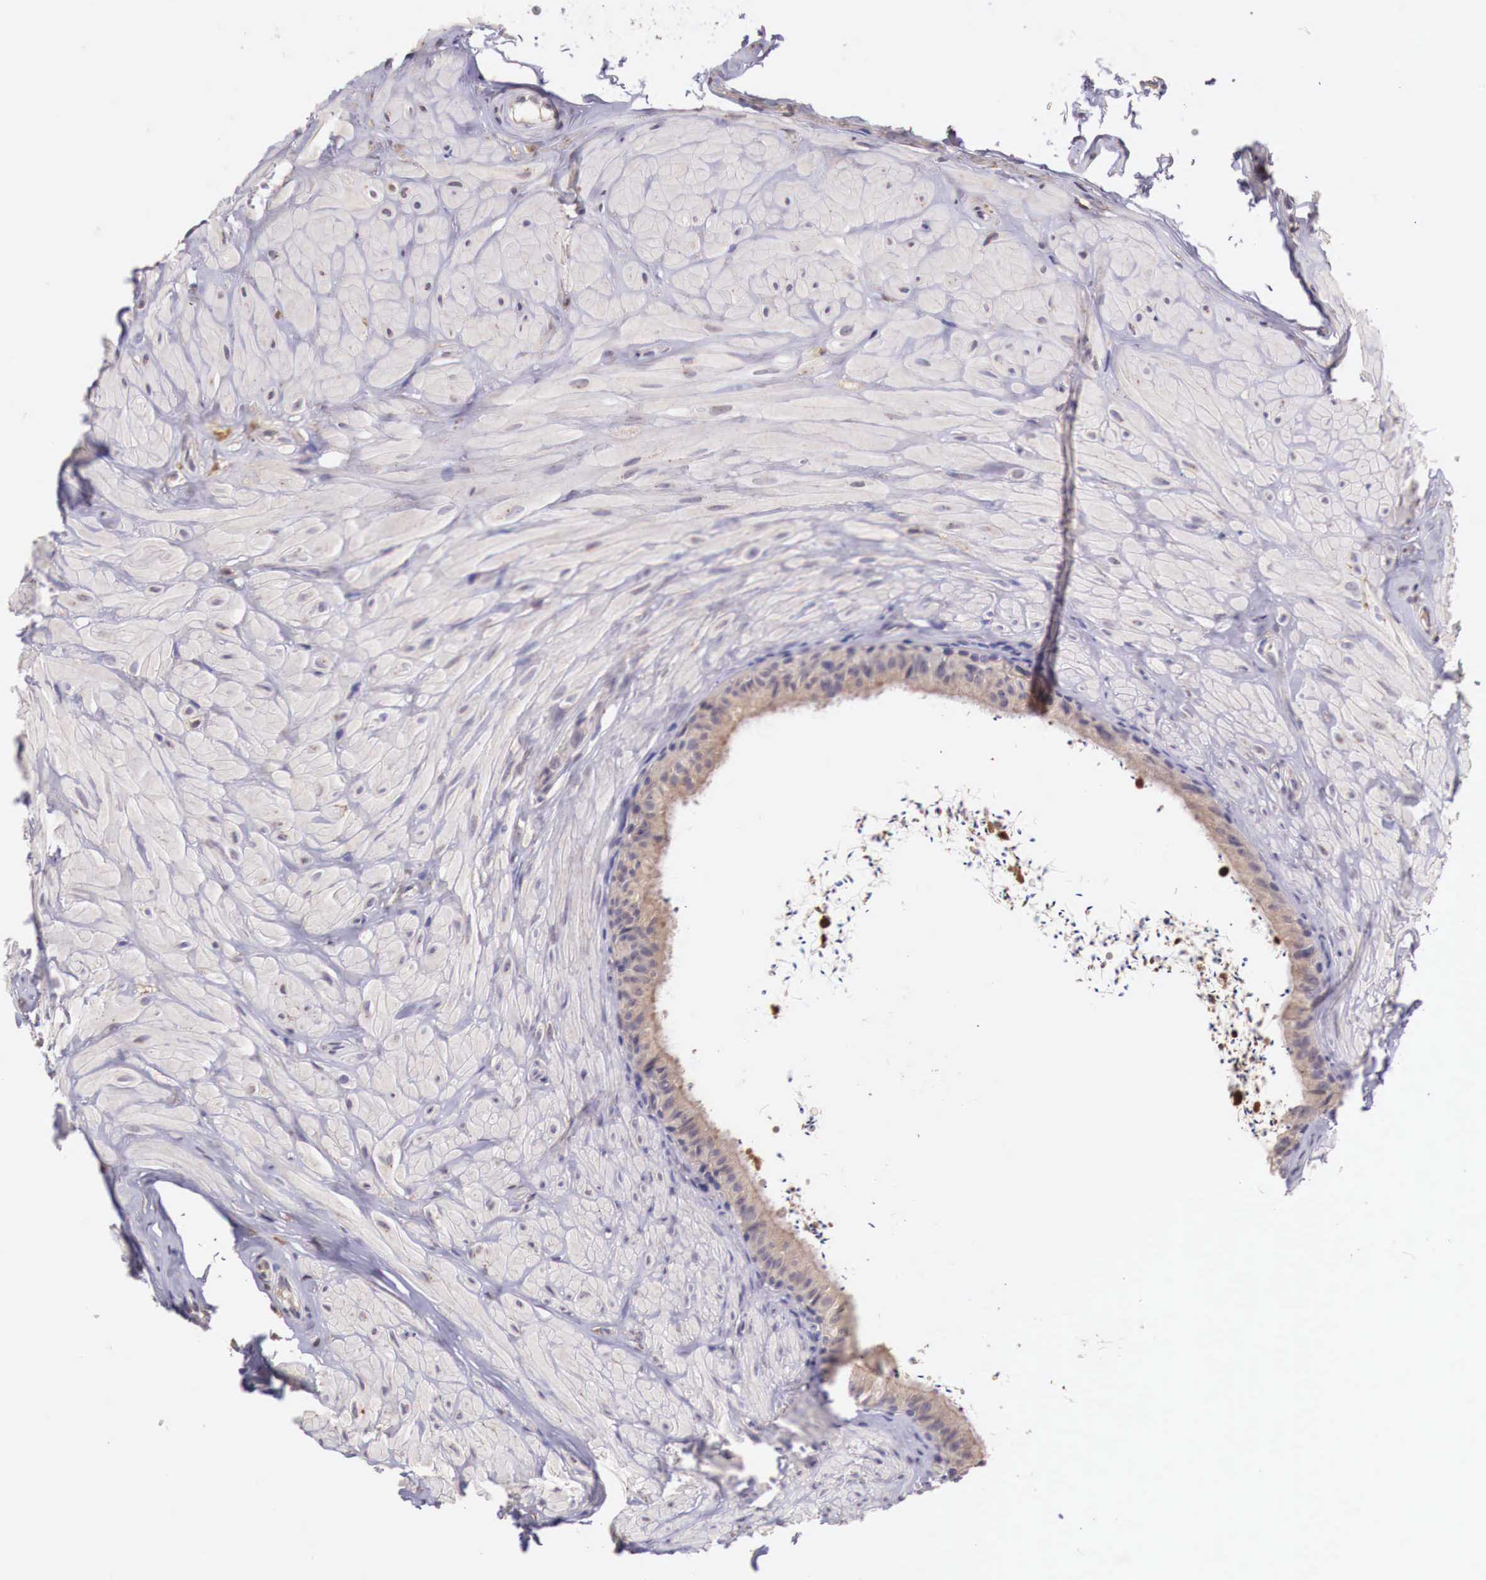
{"staining": {"intensity": "moderate", "quantity": ">75%", "location": "cytoplasmic/membranous"}, "tissue": "epididymis", "cell_type": "Glandular cells", "image_type": "normal", "snomed": [{"axis": "morphology", "description": "Normal tissue, NOS"}, {"axis": "topography", "description": "Epididymis"}], "caption": "IHC micrograph of unremarkable epididymis stained for a protein (brown), which displays medium levels of moderate cytoplasmic/membranous positivity in approximately >75% of glandular cells.", "gene": "CHRDL1", "patient": {"sex": "male", "age": 52}}